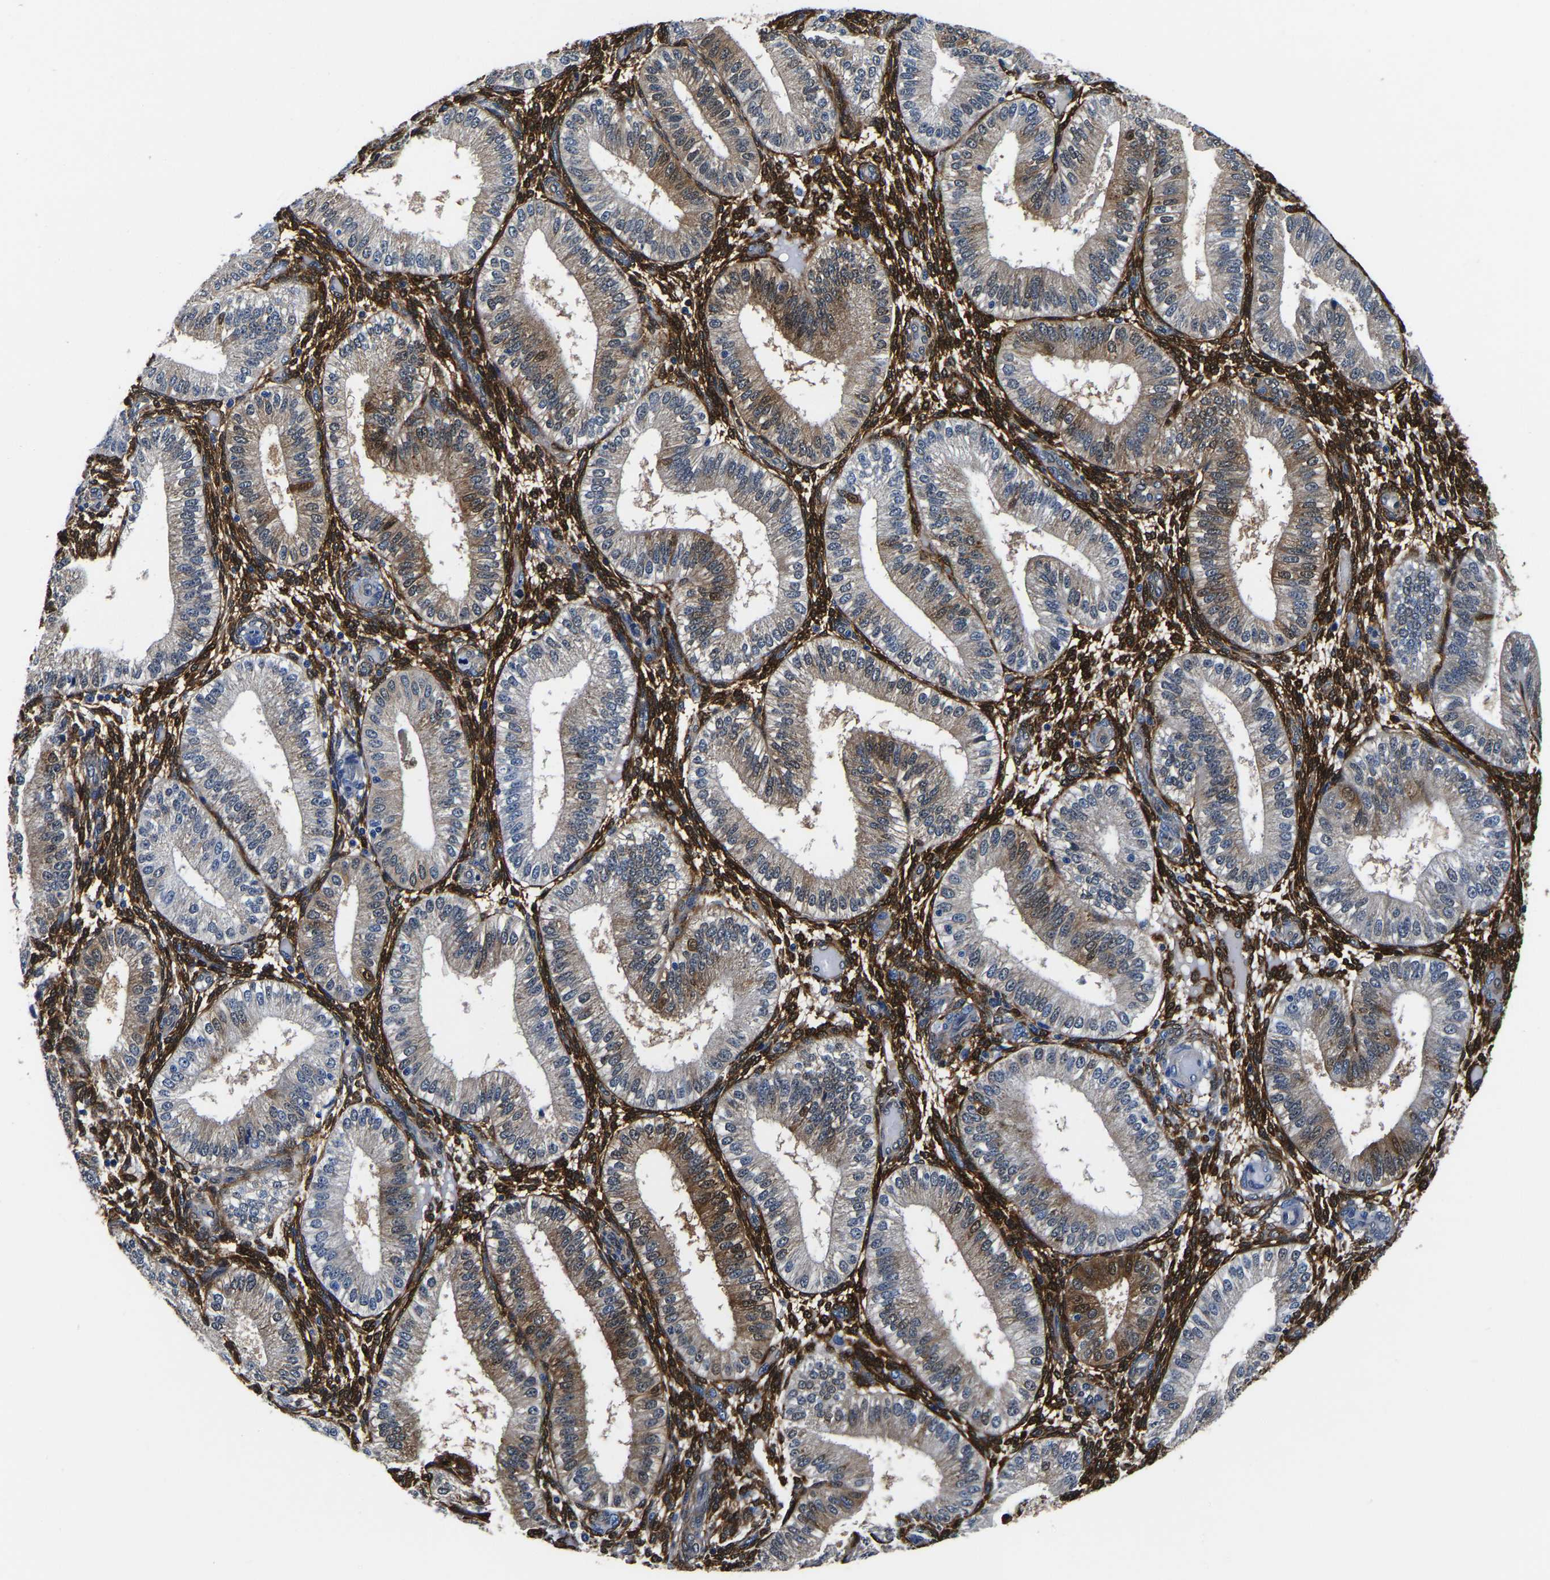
{"staining": {"intensity": "strong", "quantity": ">75%", "location": "cytoplasmic/membranous"}, "tissue": "endometrium", "cell_type": "Cells in endometrial stroma", "image_type": "normal", "snomed": [{"axis": "morphology", "description": "Normal tissue, NOS"}, {"axis": "topography", "description": "Endometrium"}], "caption": "Cells in endometrial stroma show high levels of strong cytoplasmic/membranous staining in approximately >75% of cells in benign endometrium. The staining is performed using DAB brown chromogen to label protein expression. The nuclei are counter-stained blue using hematoxylin.", "gene": "S100A13", "patient": {"sex": "female", "age": 39}}